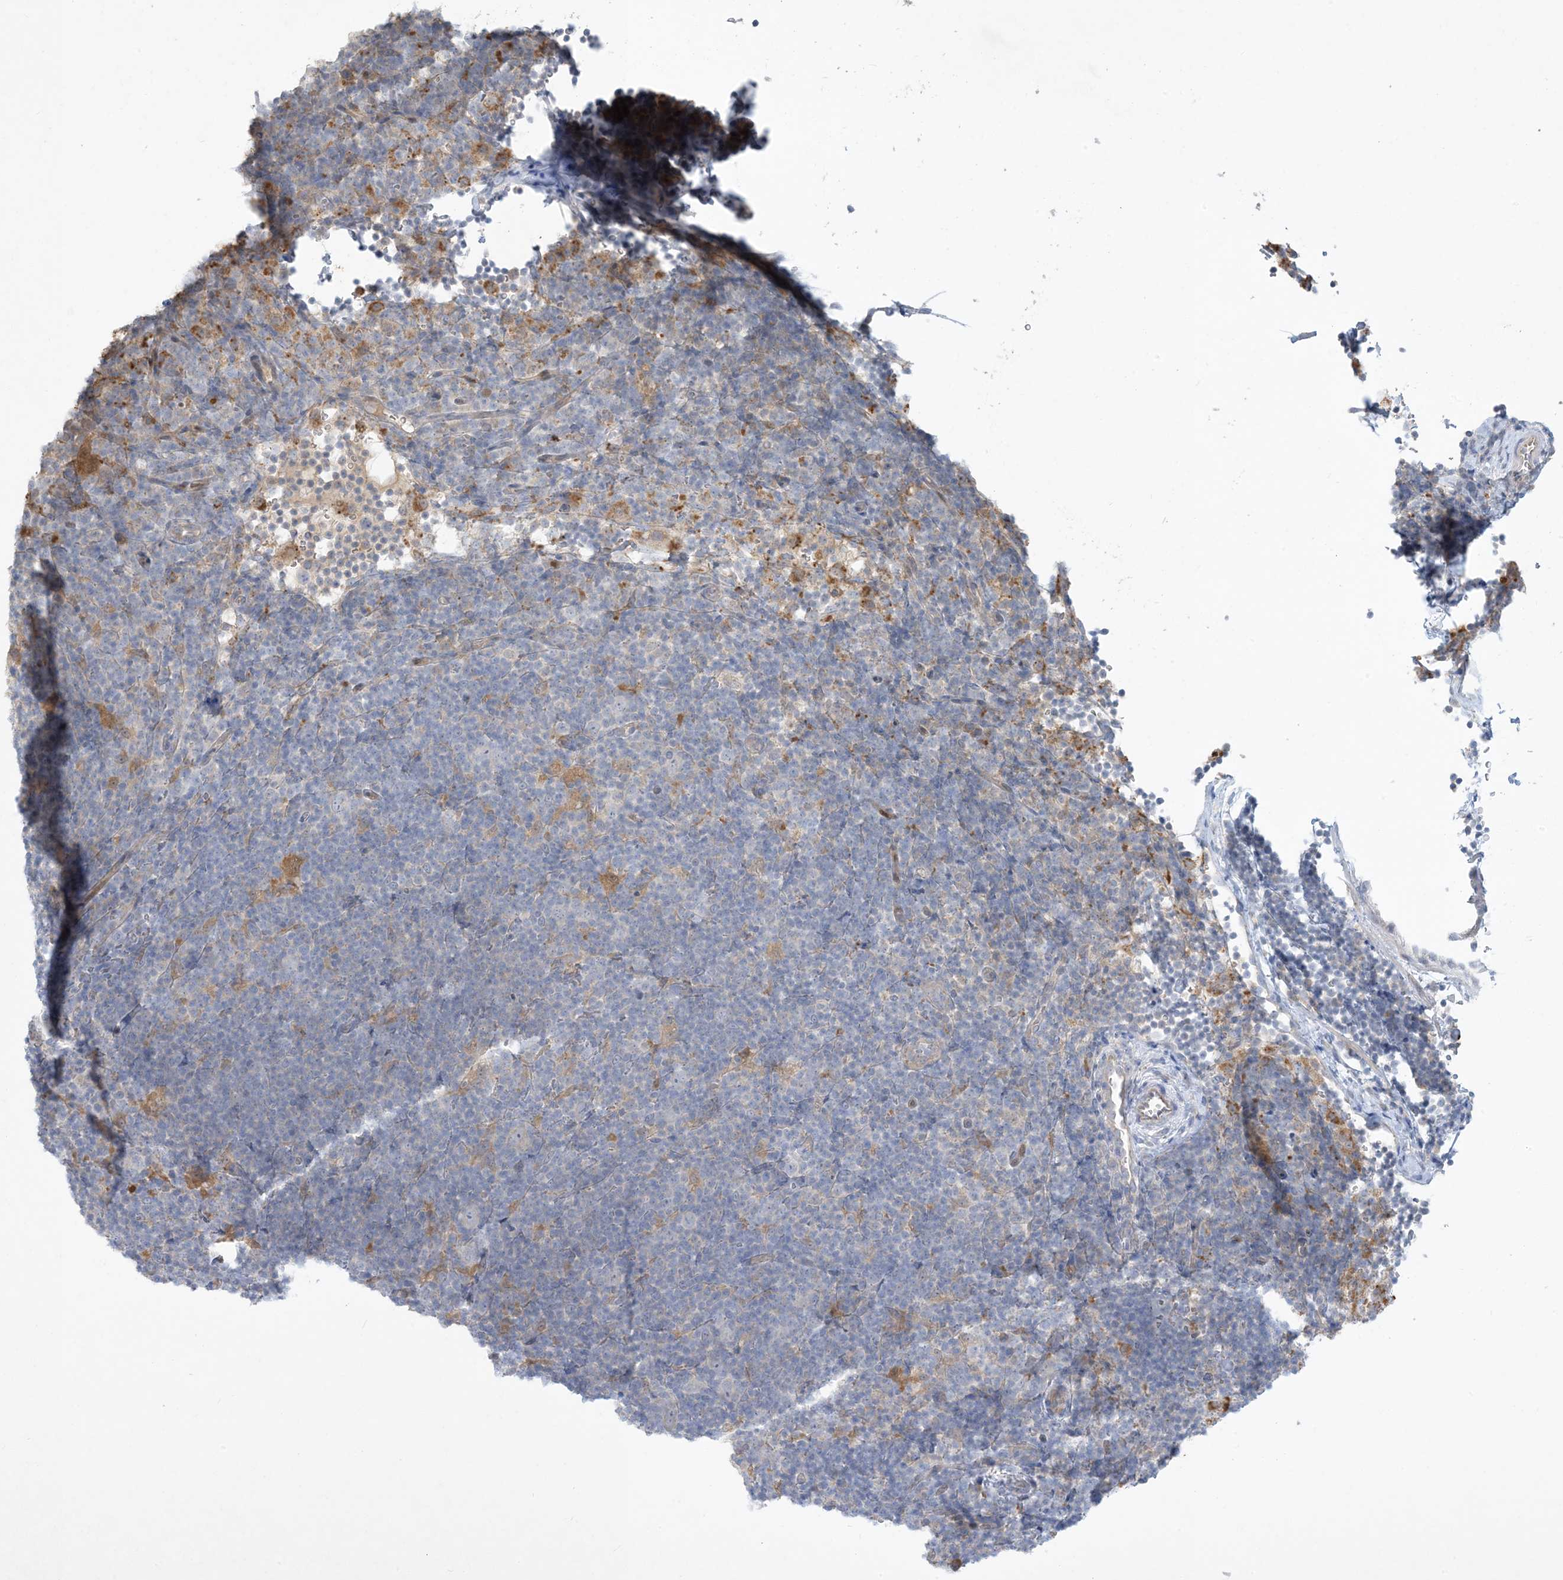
{"staining": {"intensity": "negative", "quantity": "none", "location": "none"}, "tissue": "lymphoma", "cell_type": "Tumor cells", "image_type": "cancer", "snomed": [{"axis": "morphology", "description": "Hodgkin's disease, NOS"}, {"axis": "topography", "description": "Lymph node"}], "caption": "Tumor cells show no significant staining in lymphoma.", "gene": "MRPS18A", "patient": {"sex": "female", "age": 57}}